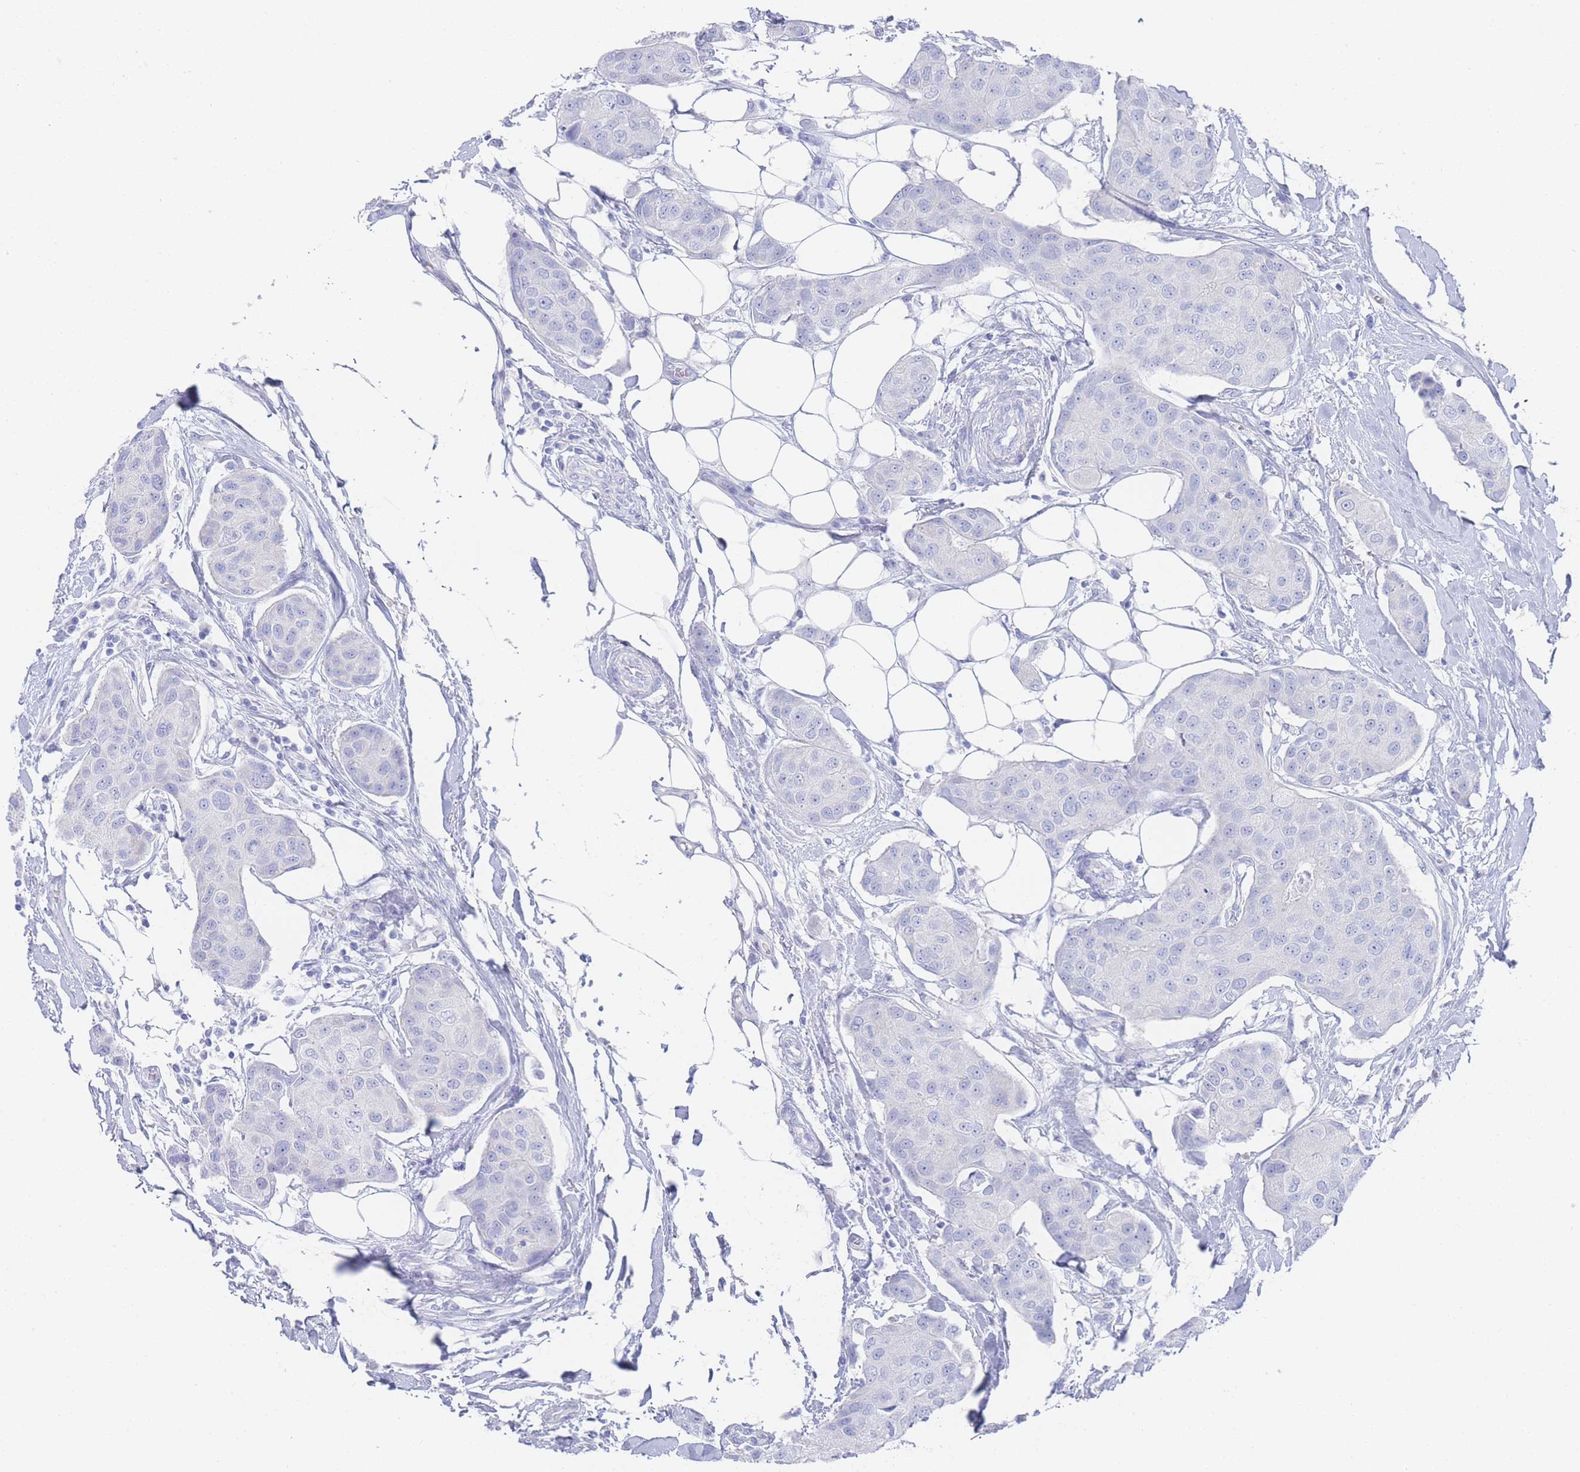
{"staining": {"intensity": "negative", "quantity": "none", "location": "none"}, "tissue": "breast cancer", "cell_type": "Tumor cells", "image_type": "cancer", "snomed": [{"axis": "morphology", "description": "Duct carcinoma"}, {"axis": "topography", "description": "Breast"}, {"axis": "topography", "description": "Lymph node"}], "caption": "A photomicrograph of breast invasive ductal carcinoma stained for a protein shows no brown staining in tumor cells.", "gene": "LRRC37A", "patient": {"sex": "female", "age": 80}}